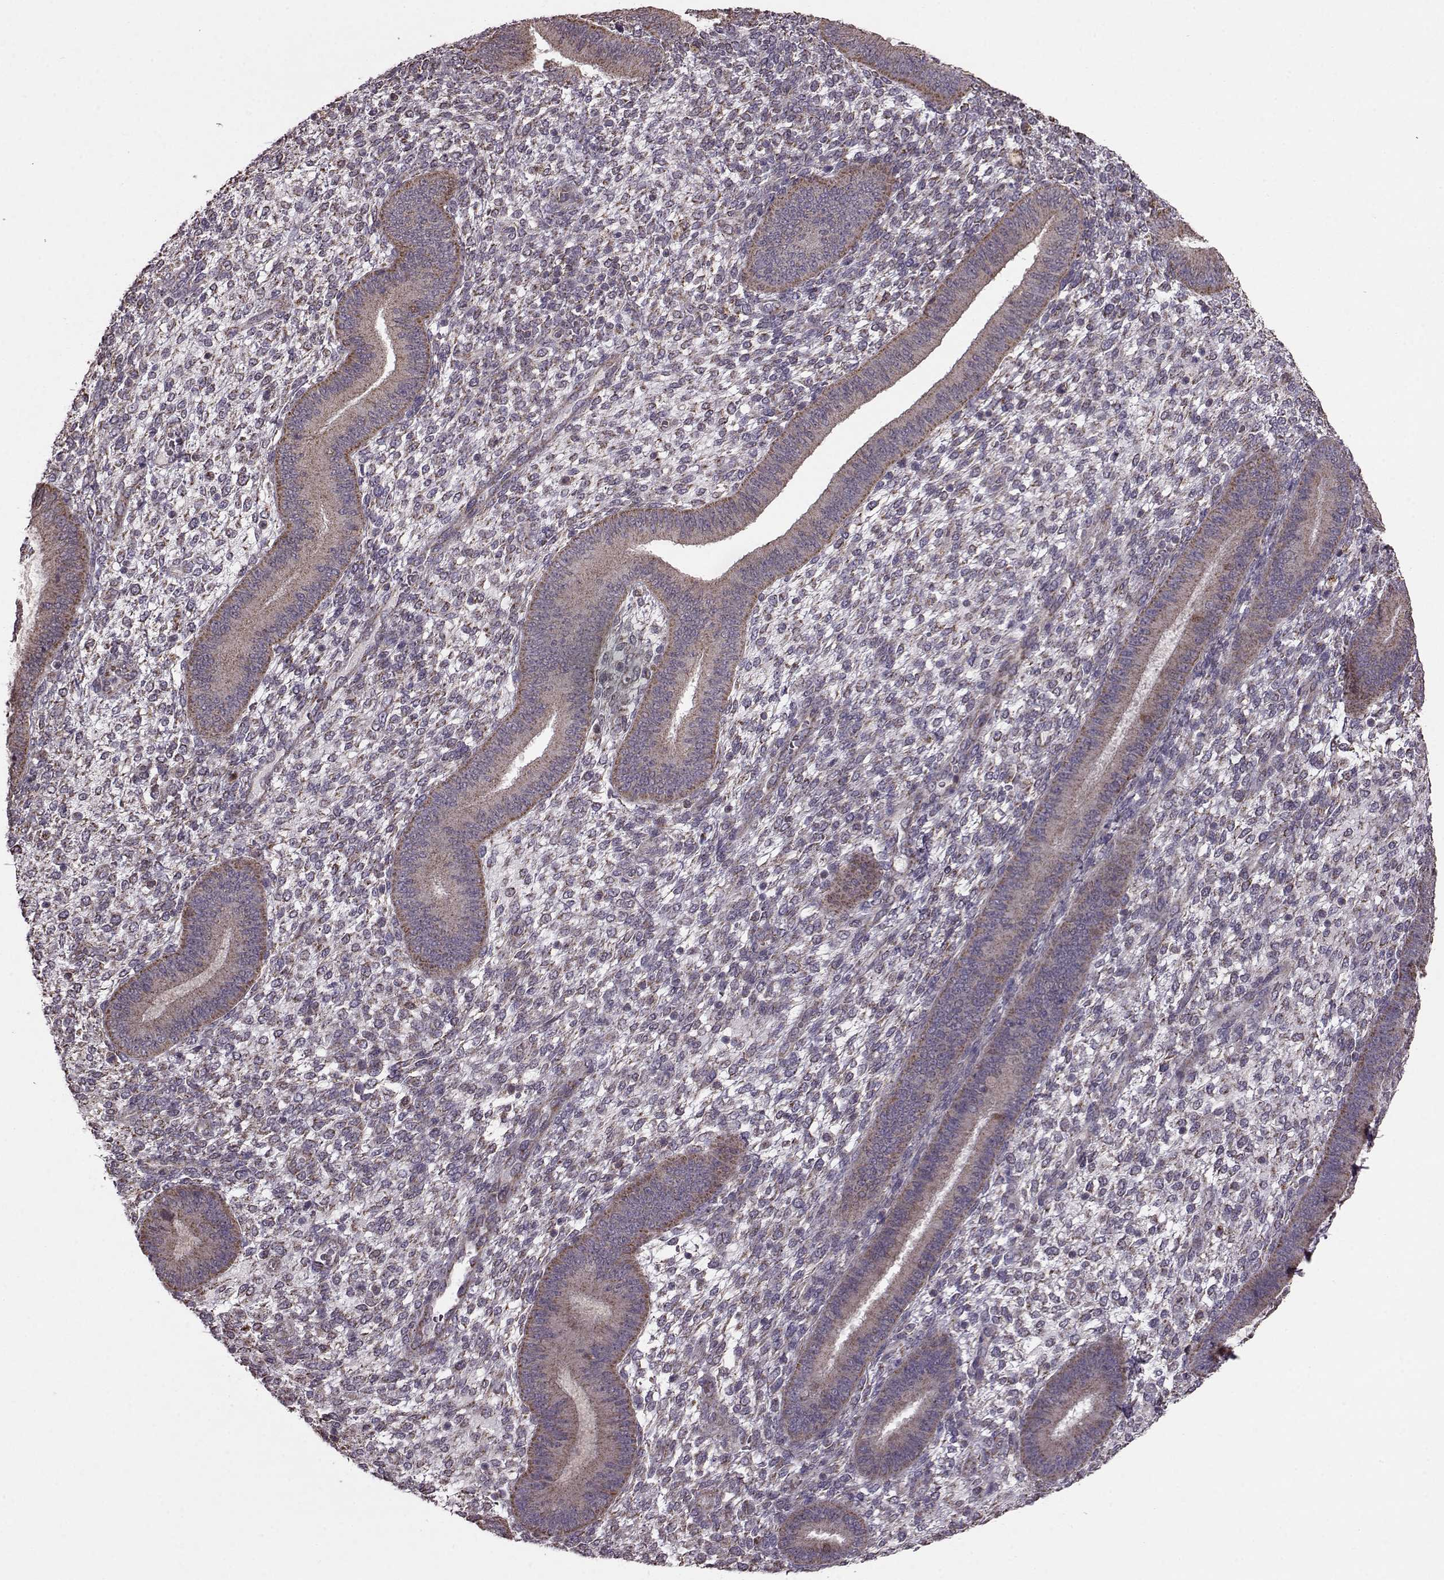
{"staining": {"intensity": "weak", "quantity": "<25%", "location": "cytoplasmic/membranous"}, "tissue": "endometrium", "cell_type": "Cells in endometrial stroma", "image_type": "normal", "snomed": [{"axis": "morphology", "description": "Normal tissue, NOS"}, {"axis": "topography", "description": "Endometrium"}], "caption": "IHC of normal endometrium shows no staining in cells in endometrial stroma. (Brightfield microscopy of DAB (3,3'-diaminobenzidine) immunohistochemistry at high magnification).", "gene": "PUDP", "patient": {"sex": "female", "age": 39}}